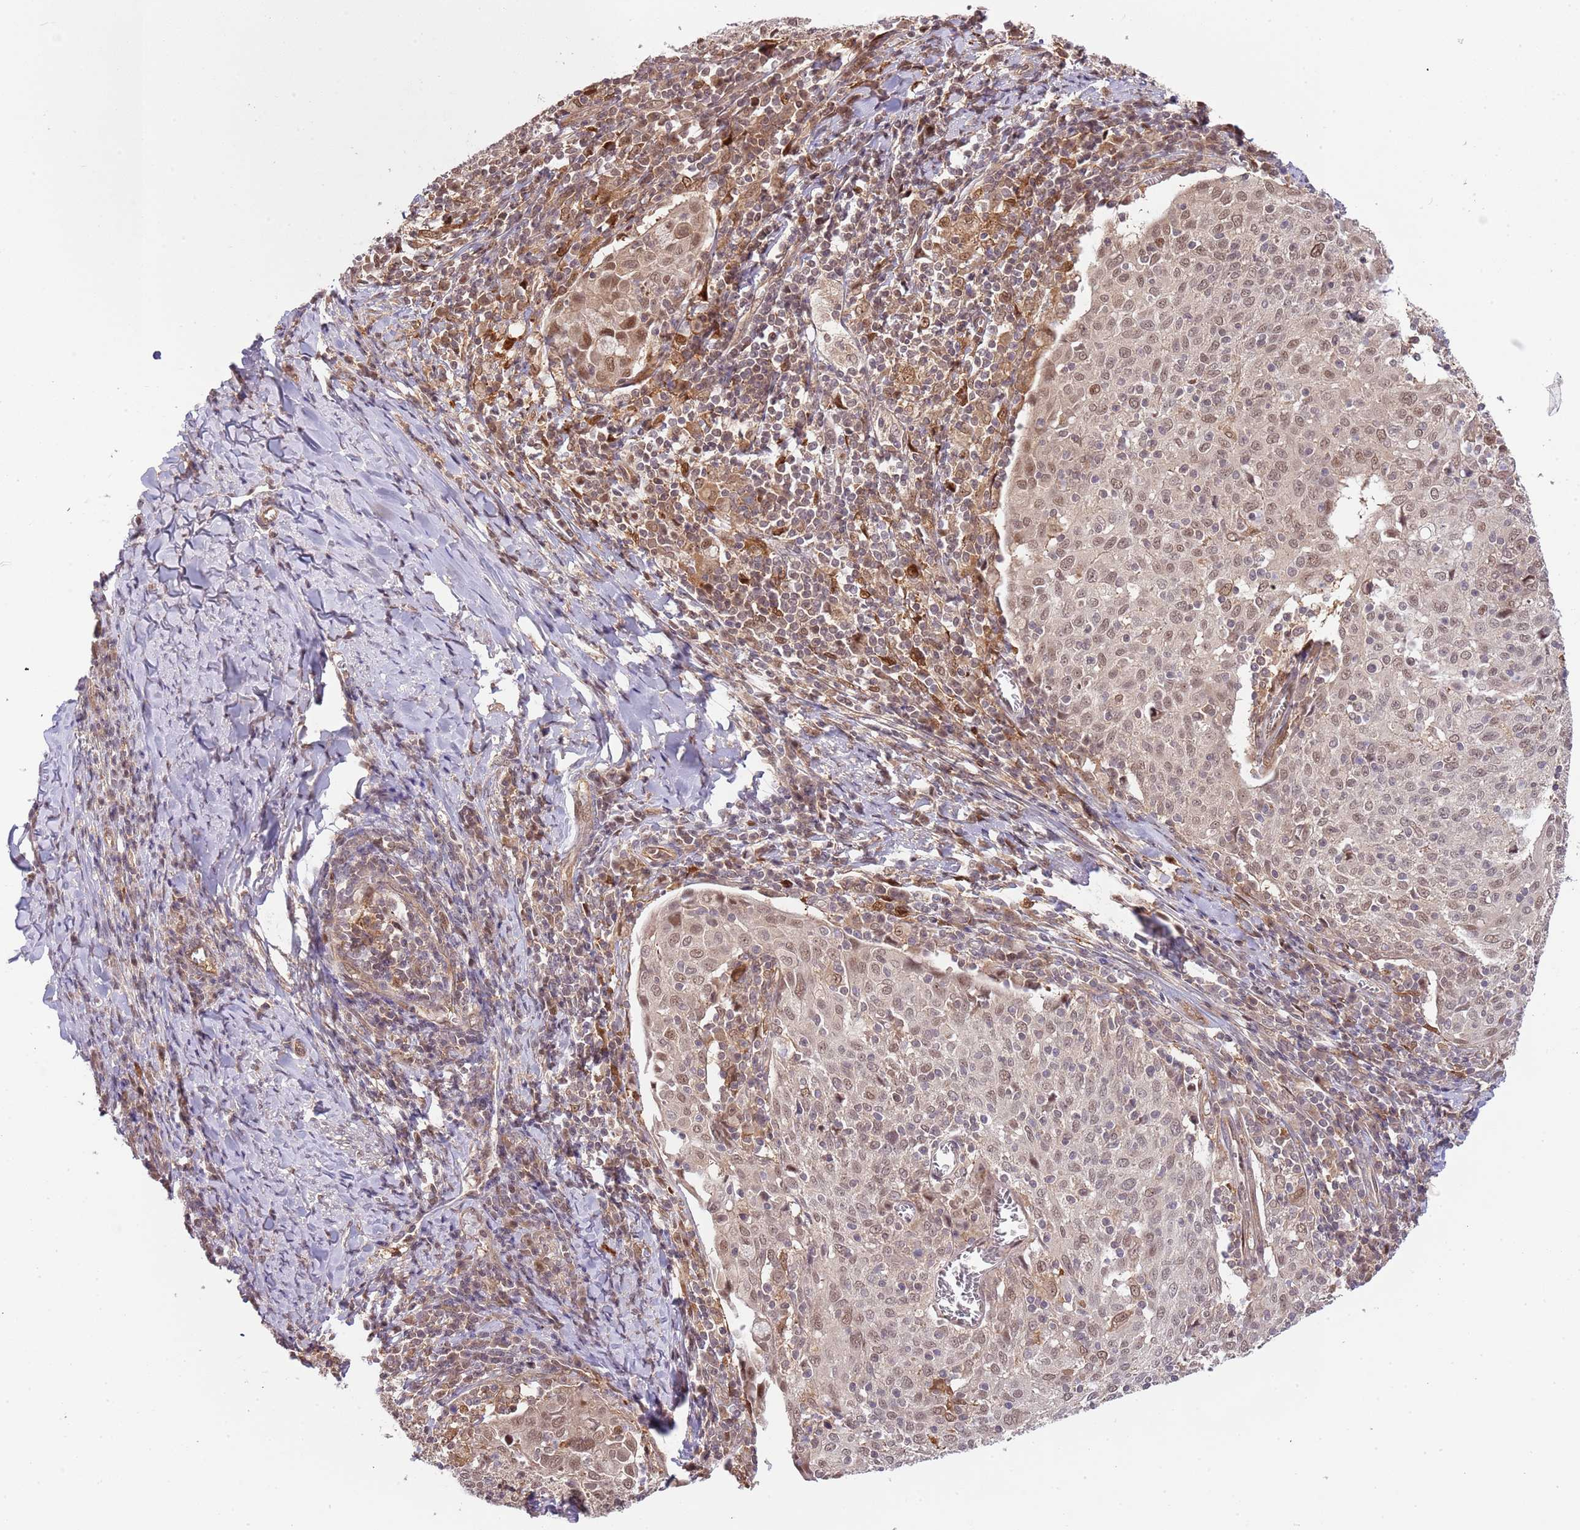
{"staining": {"intensity": "weak", "quantity": ">75%", "location": "nuclear"}, "tissue": "cervical cancer", "cell_type": "Tumor cells", "image_type": "cancer", "snomed": [{"axis": "morphology", "description": "Squamous cell carcinoma, NOS"}, {"axis": "topography", "description": "Cervix"}], "caption": "Immunohistochemistry (IHC) (DAB) staining of squamous cell carcinoma (cervical) exhibits weak nuclear protein staining in about >75% of tumor cells.", "gene": "PLSCR5", "patient": {"sex": "female", "age": 52}}